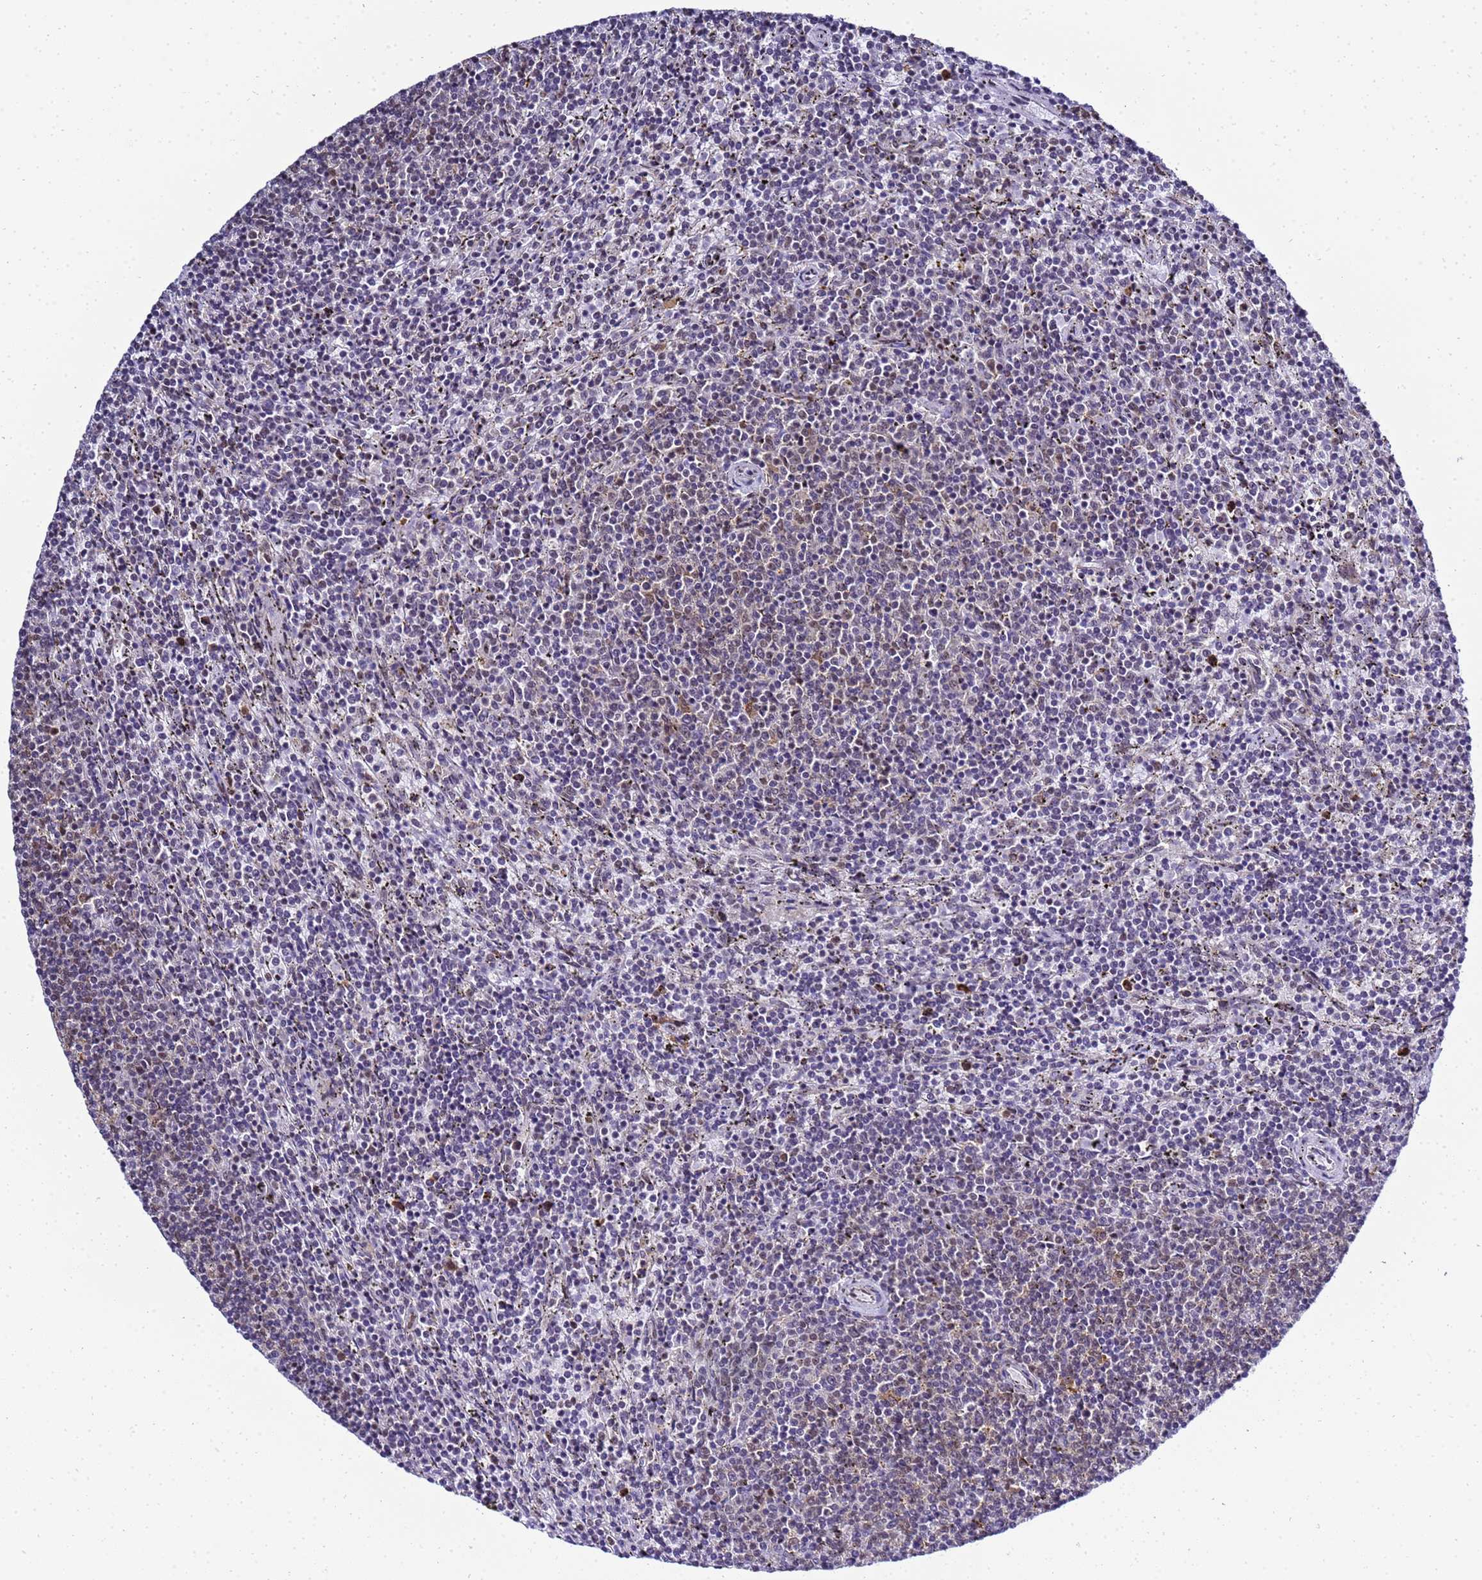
{"staining": {"intensity": "negative", "quantity": "none", "location": "none"}, "tissue": "lymphoma", "cell_type": "Tumor cells", "image_type": "cancer", "snomed": [{"axis": "morphology", "description": "Malignant lymphoma, non-Hodgkin's type, Low grade"}, {"axis": "topography", "description": "Spleen"}], "caption": "This is an immunohistochemistry (IHC) photomicrograph of lymphoma. There is no positivity in tumor cells.", "gene": "SMN1", "patient": {"sex": "female", "age": 50}}